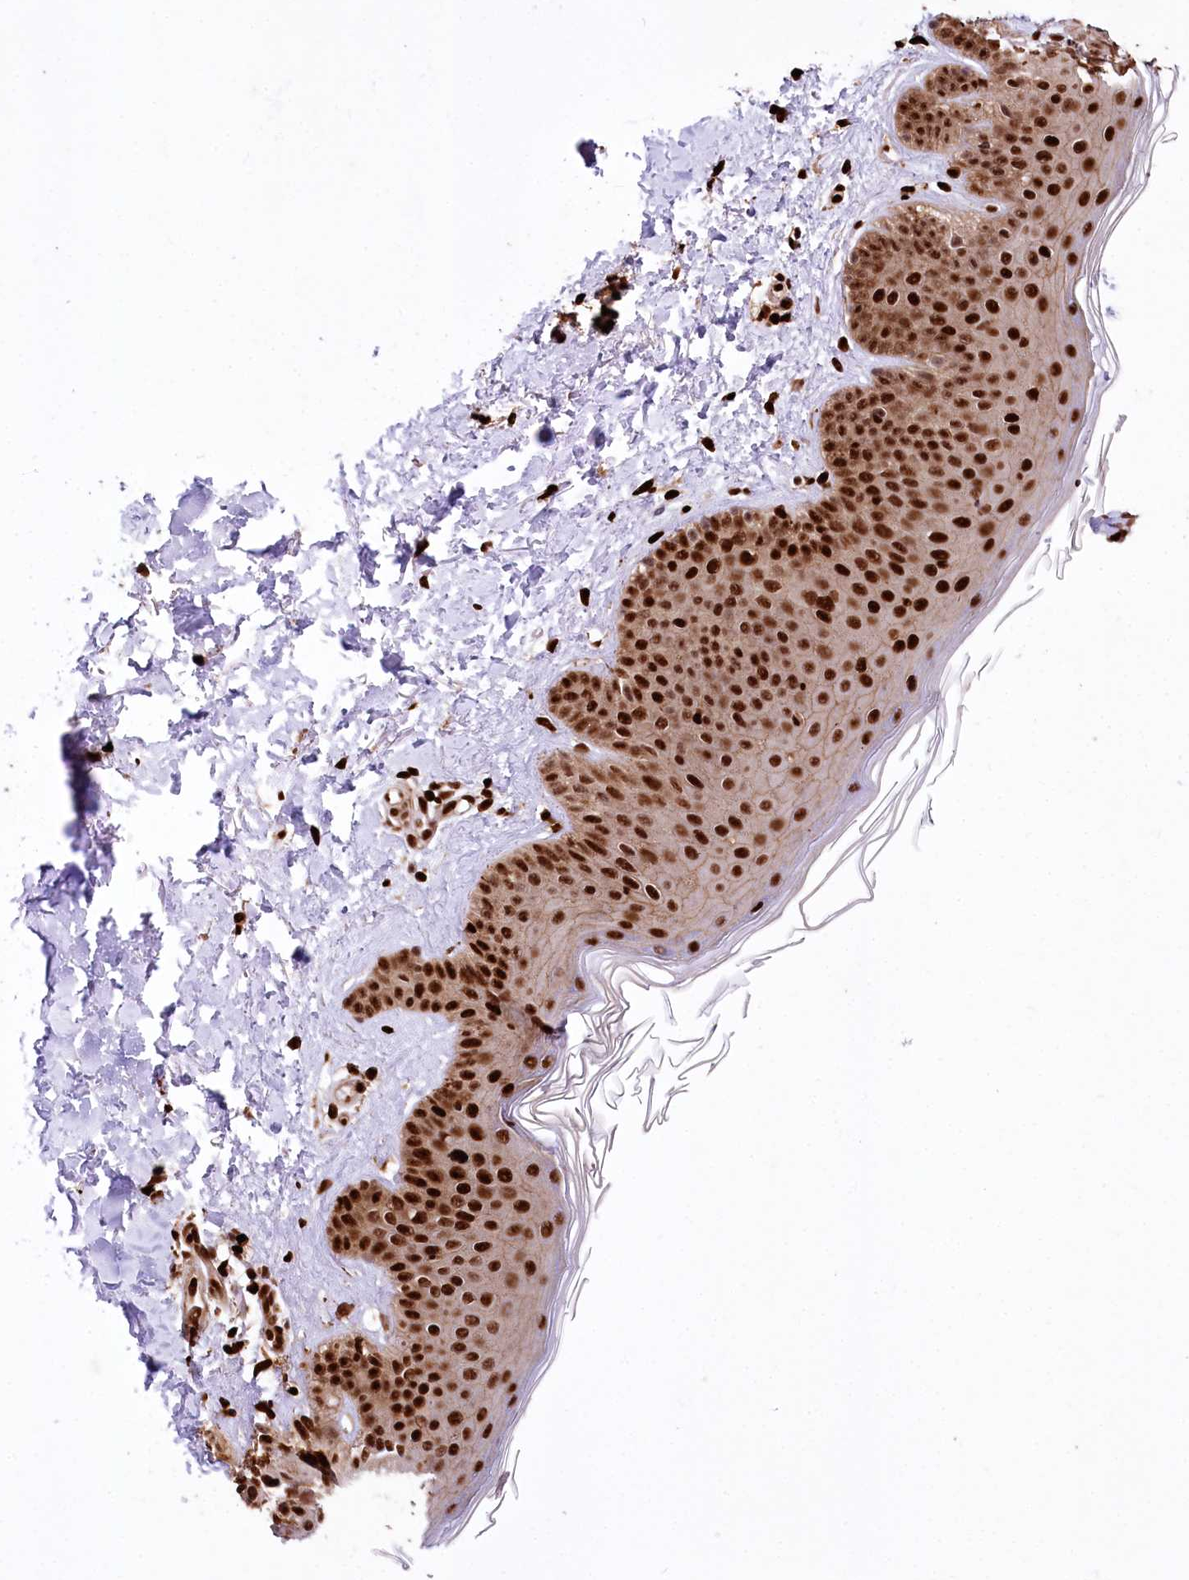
{"staining": {"intensity": "strong", "quantity": ">75%", "location": "nuclear"}, "tissue": "skin", "cell_type": "Fibroblasts", "image_type": "normal", "snomed": [{"axis": "morphology", "description": "Normal tissue, NOS"}, {"axis": "topography", "description": "Skin"}], "caption": "Immunohistochemistry (IHC) photomicrograph of benign human skin stained for a protein (brown), which demonstrates high levels of strong nuclear staining in approximately >75% of fibroblasts.", "gene": "FIGN", "patient": {"sex": "male", "age": 52}}